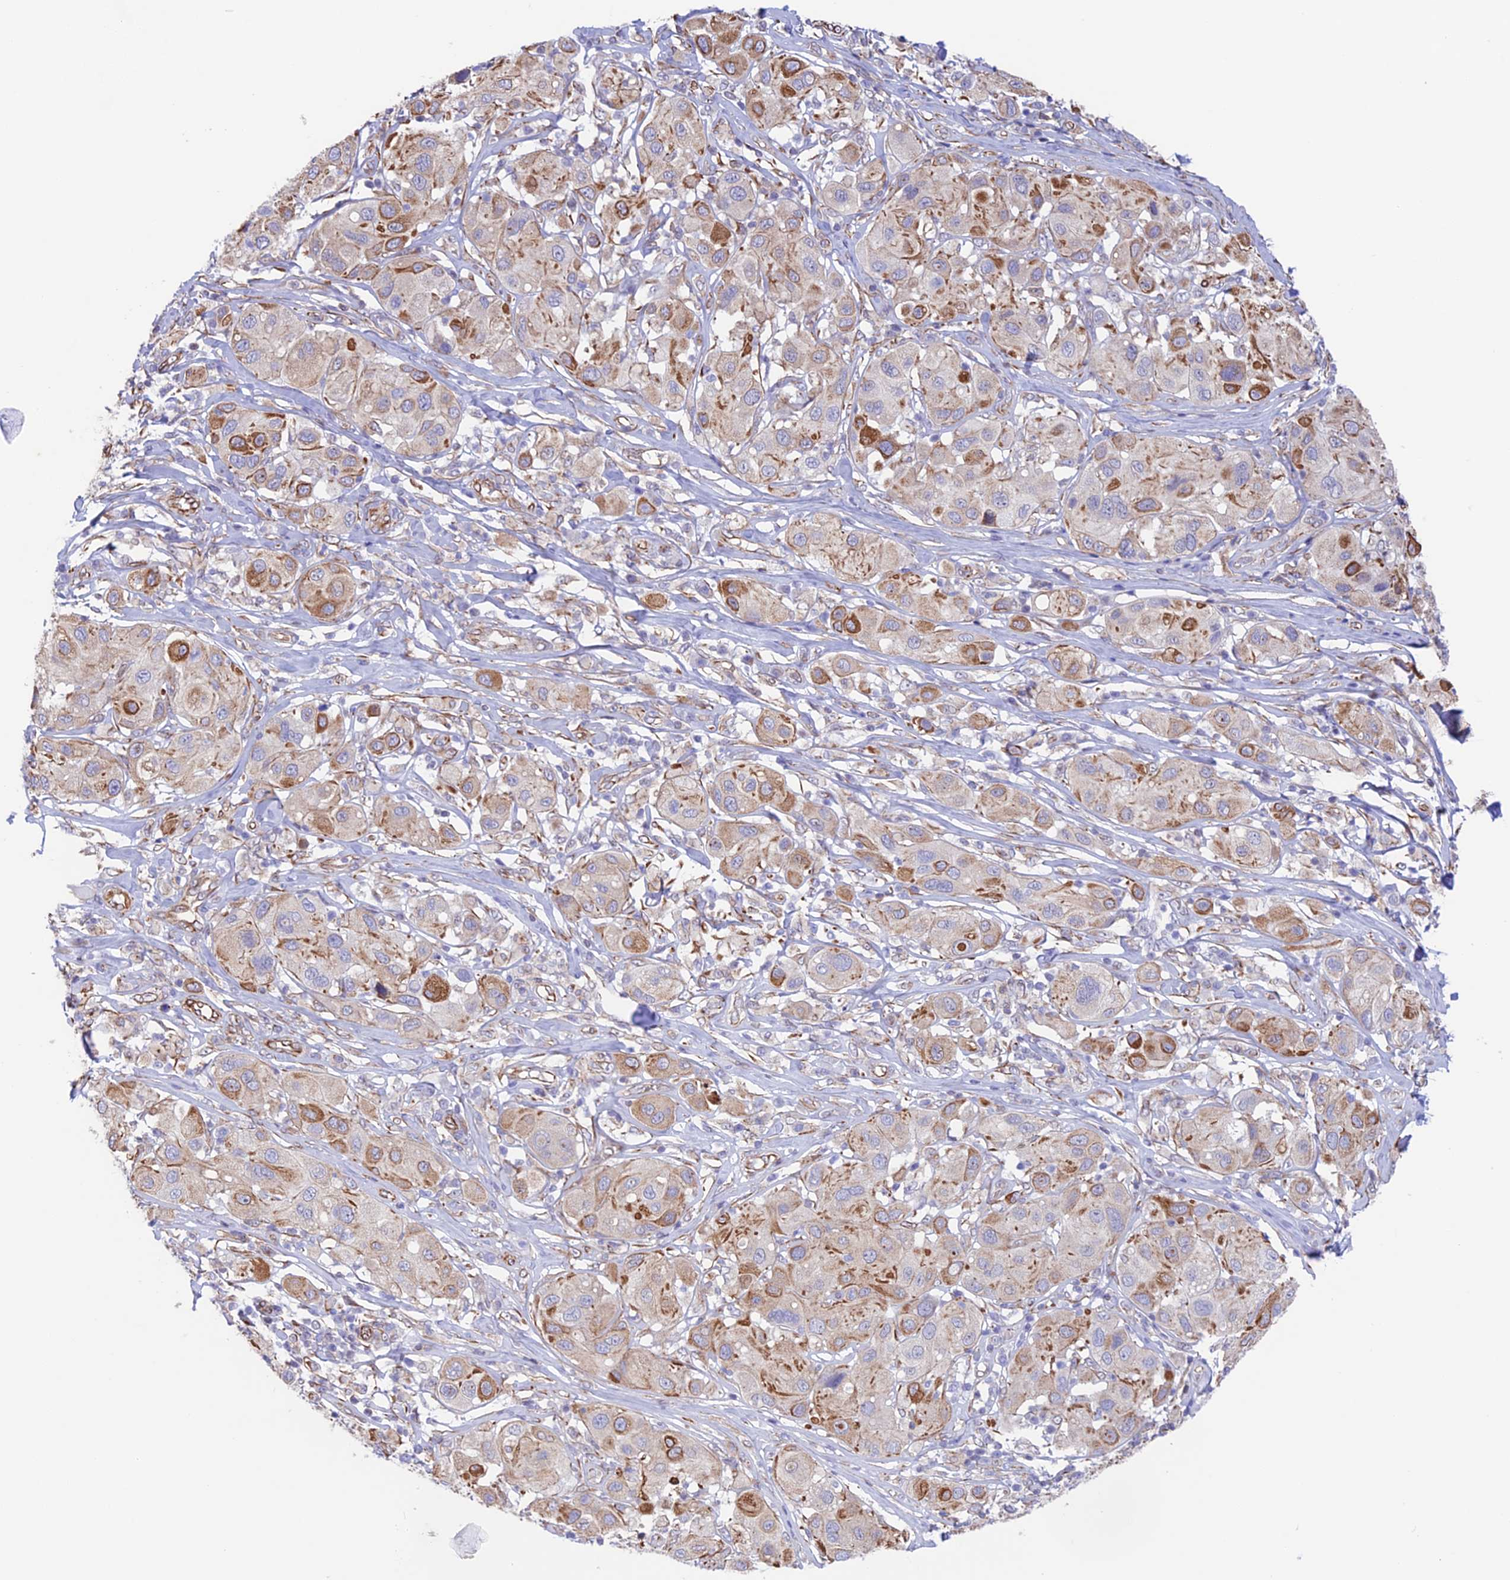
{"staining": {"intensity": "moderate", "quantity": "25%-75%", "location": "cytoplasmic/membranous"}, "tissue": "melanoma", "cell_type": "Tumor cells", "image_type": "cancer", "snomed": [{"axis": "morphology", "description": "Malignant melanoma, Metastatic site"}, {"axis": "topography", "description": "Skin"}], "caption": "Protein staining of malignant melanoma (metastatic site) tissue exhibits moderate cytoplasmic/membranous expression in approximately 25%-75% of tumor cells.", "gene": "ZNF652", "patient": {"sex": "male", "age": 41}}